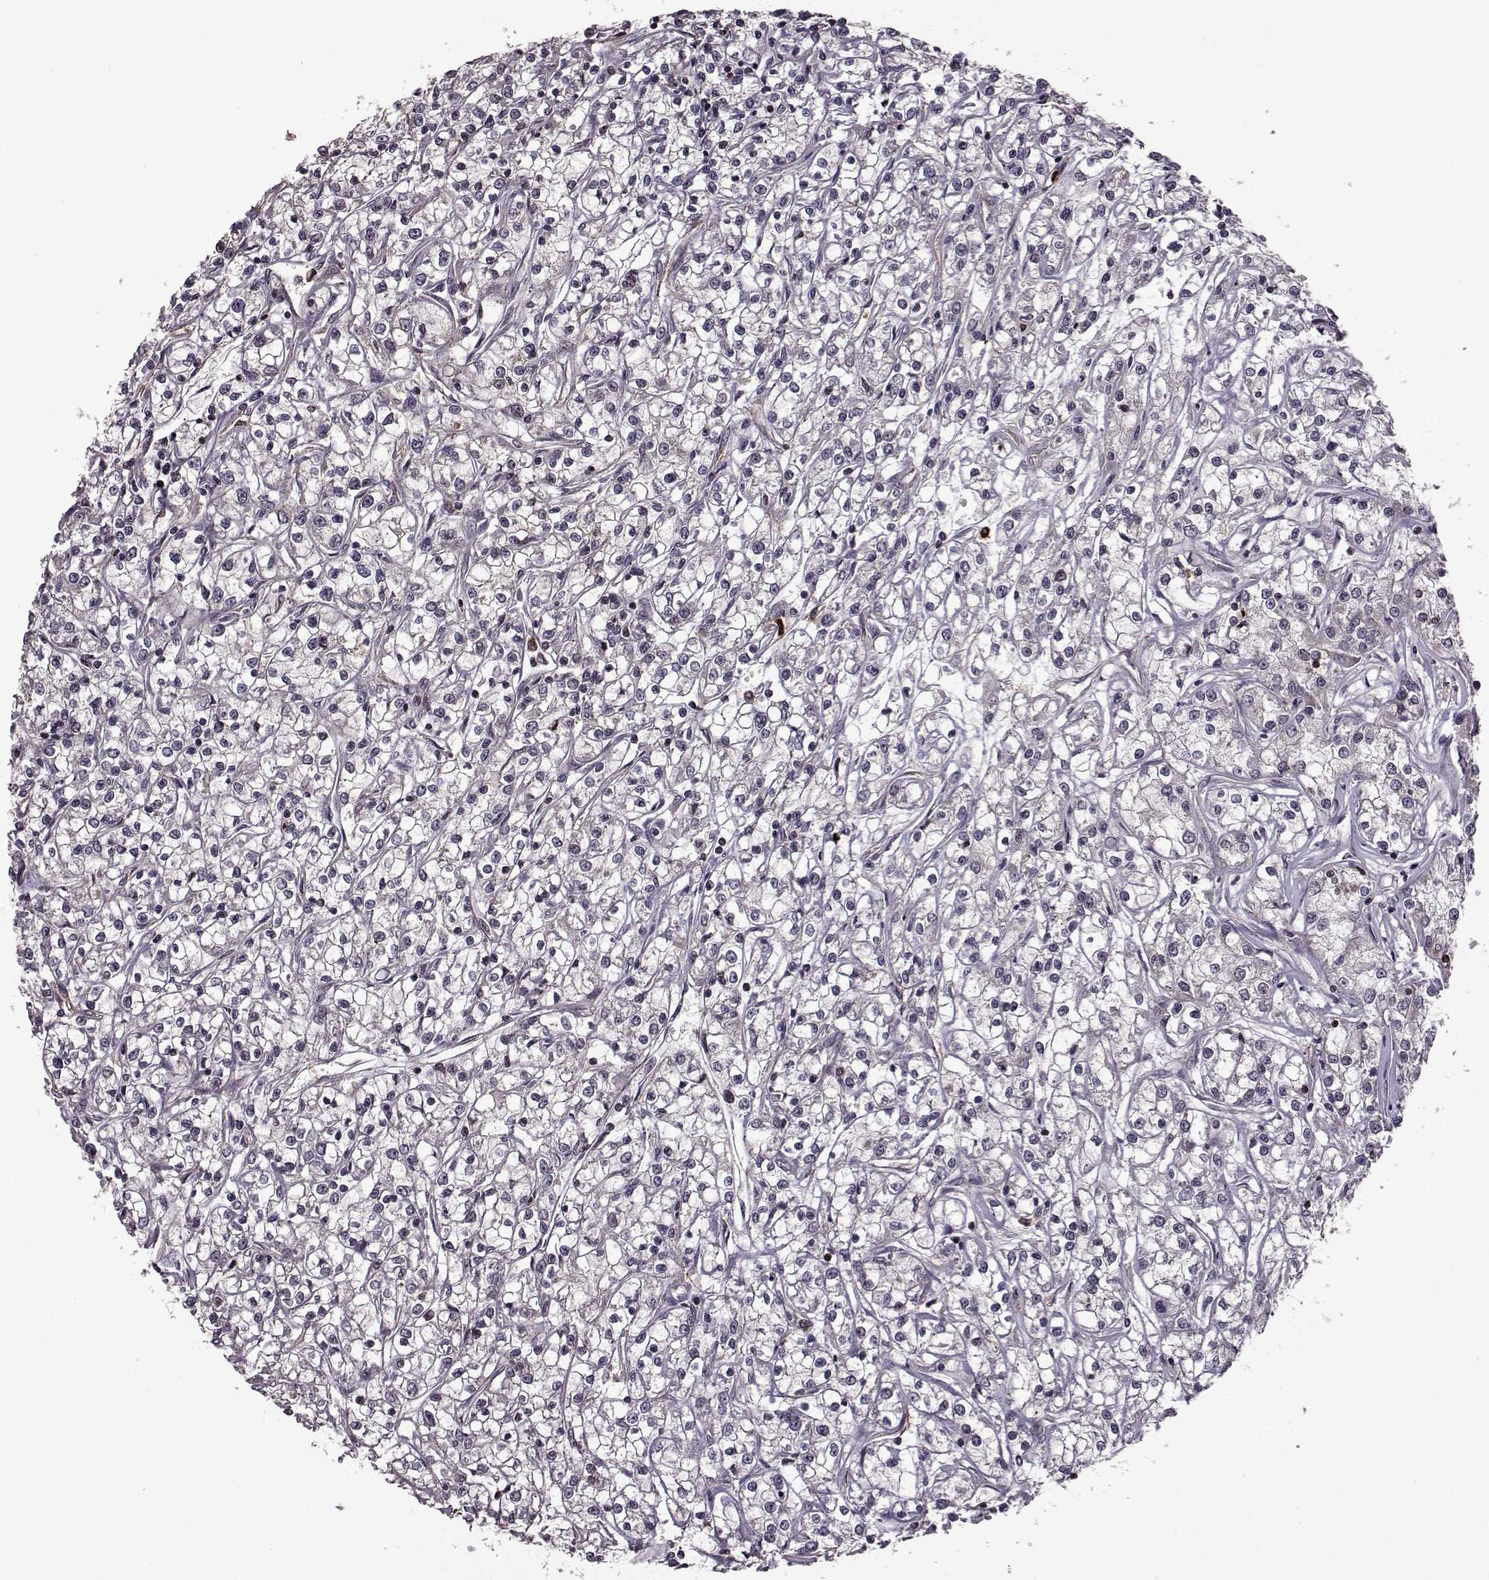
{"staining": {"intensity": "negative", "quantity": "none", "location": "none"}, "tissue": "renal cancer", "cell_type": "Tumor cells", "image_type": "cancer", "snomed": [{"axis": "morphology", "description": "Adenocarcinoma, NOS"}, {"axis": "topography", "description": "Kidney"}], "caption": "Immunohistochemical staining of renal adenocarcinoma demonstrates no significant staining in tumor cells.", "gene": "TRMU", "patient": {"sex": "female", "age": 59}}